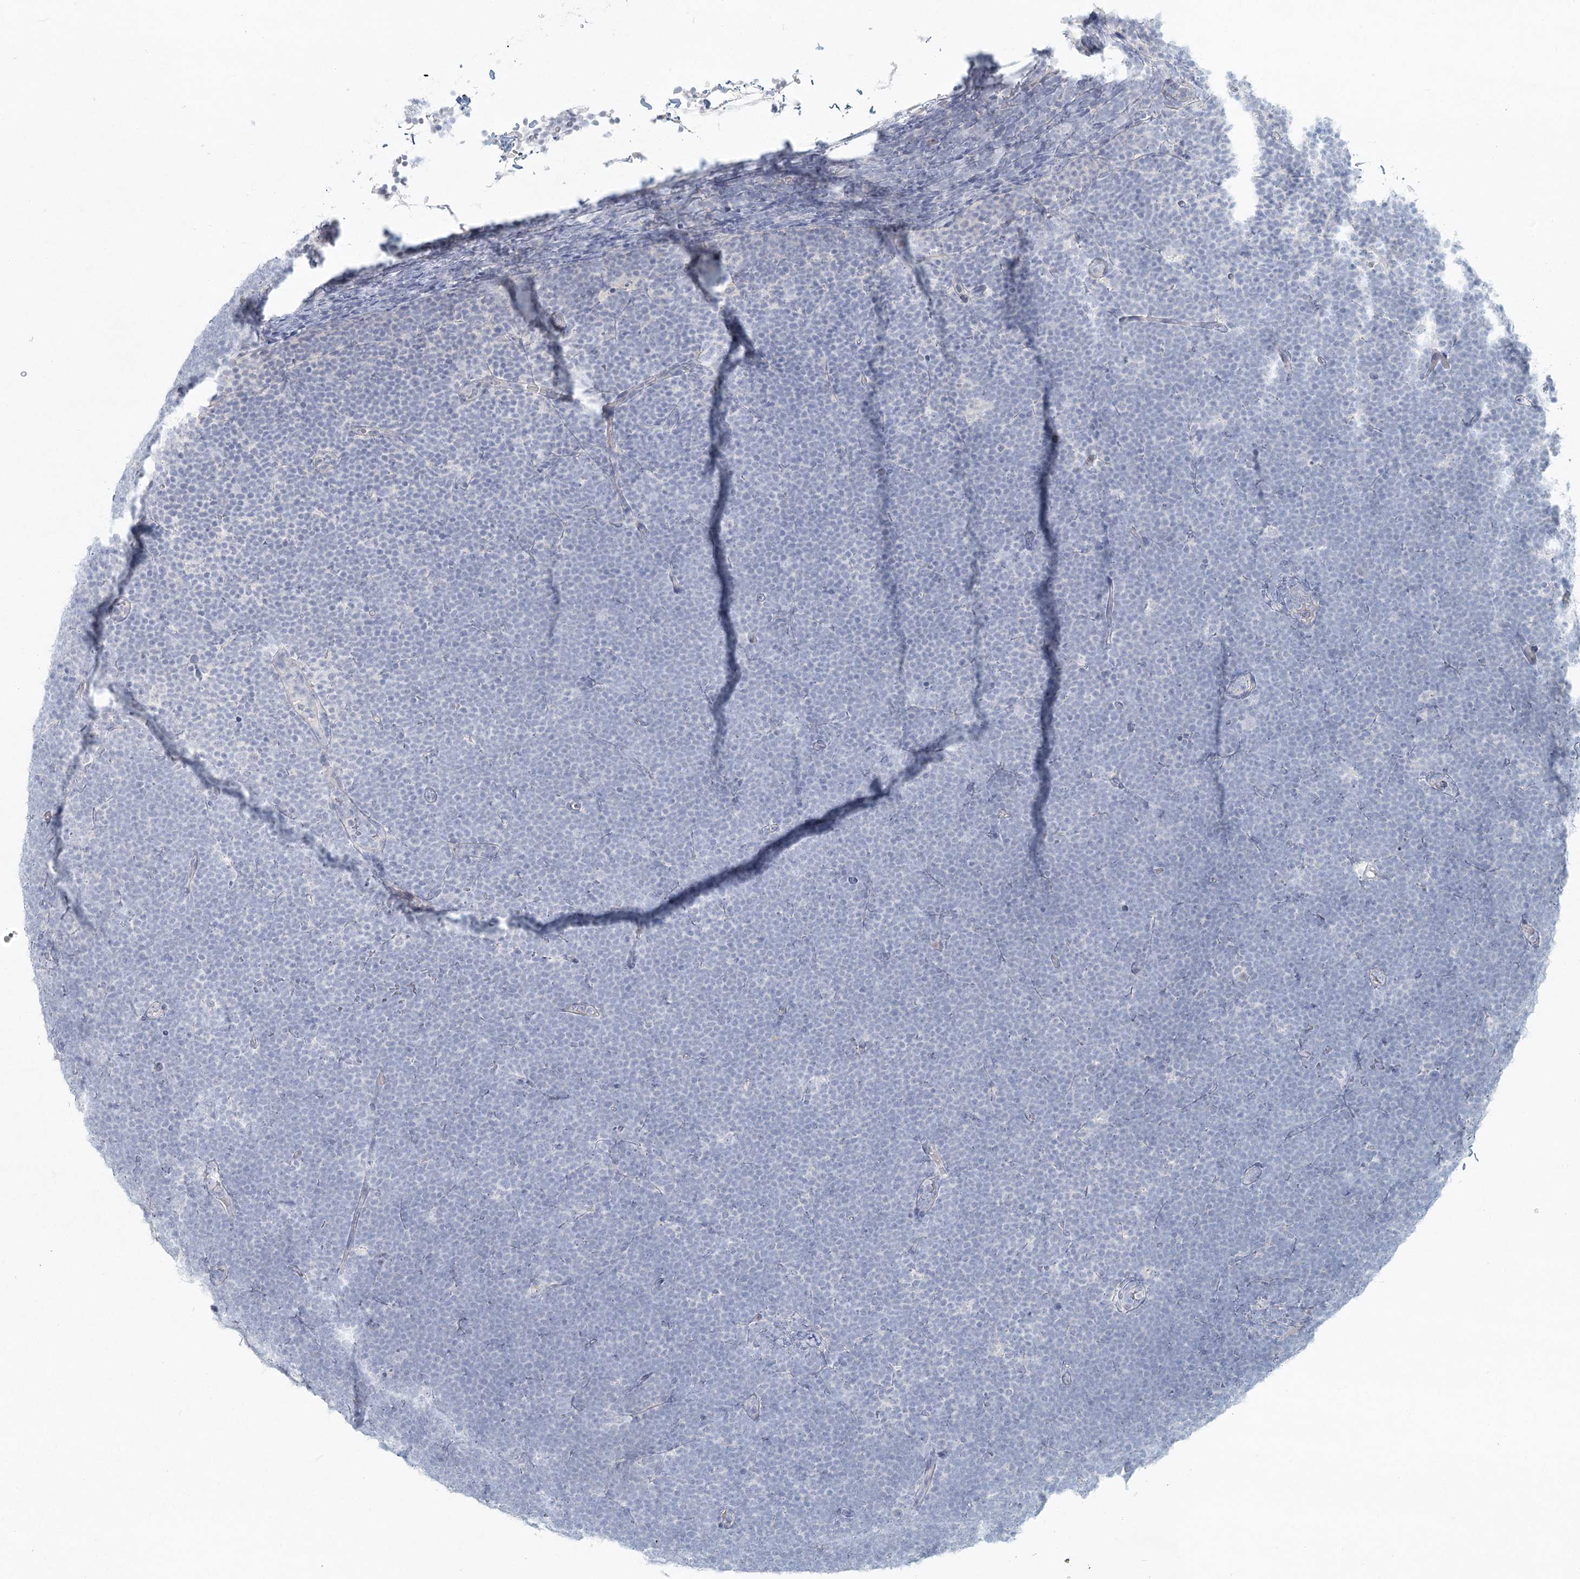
{"staining": {"intensity": "negative", "quantity": "none", "location": "none"}, "tissue": "lymphoma", "cell_type": "Tumor cells", "image_type": "cancer", "snomed": [{"axis": "morphology", "description": "Malignant lymphoma, non-Hodgkin's type, High grade"}, {"axis": "topography", "description": "Lymph node"}], "caption": "Immunohistochemical staining of high-grade malignant lymphoma, non-Hodgkin's type reveals no significant expression in tumor cells. (Immunohistochemistry, brightfield microscopy, high magnification).", "gene": "LRP2BP", "patient": {"sex": "male", "age": 13}}